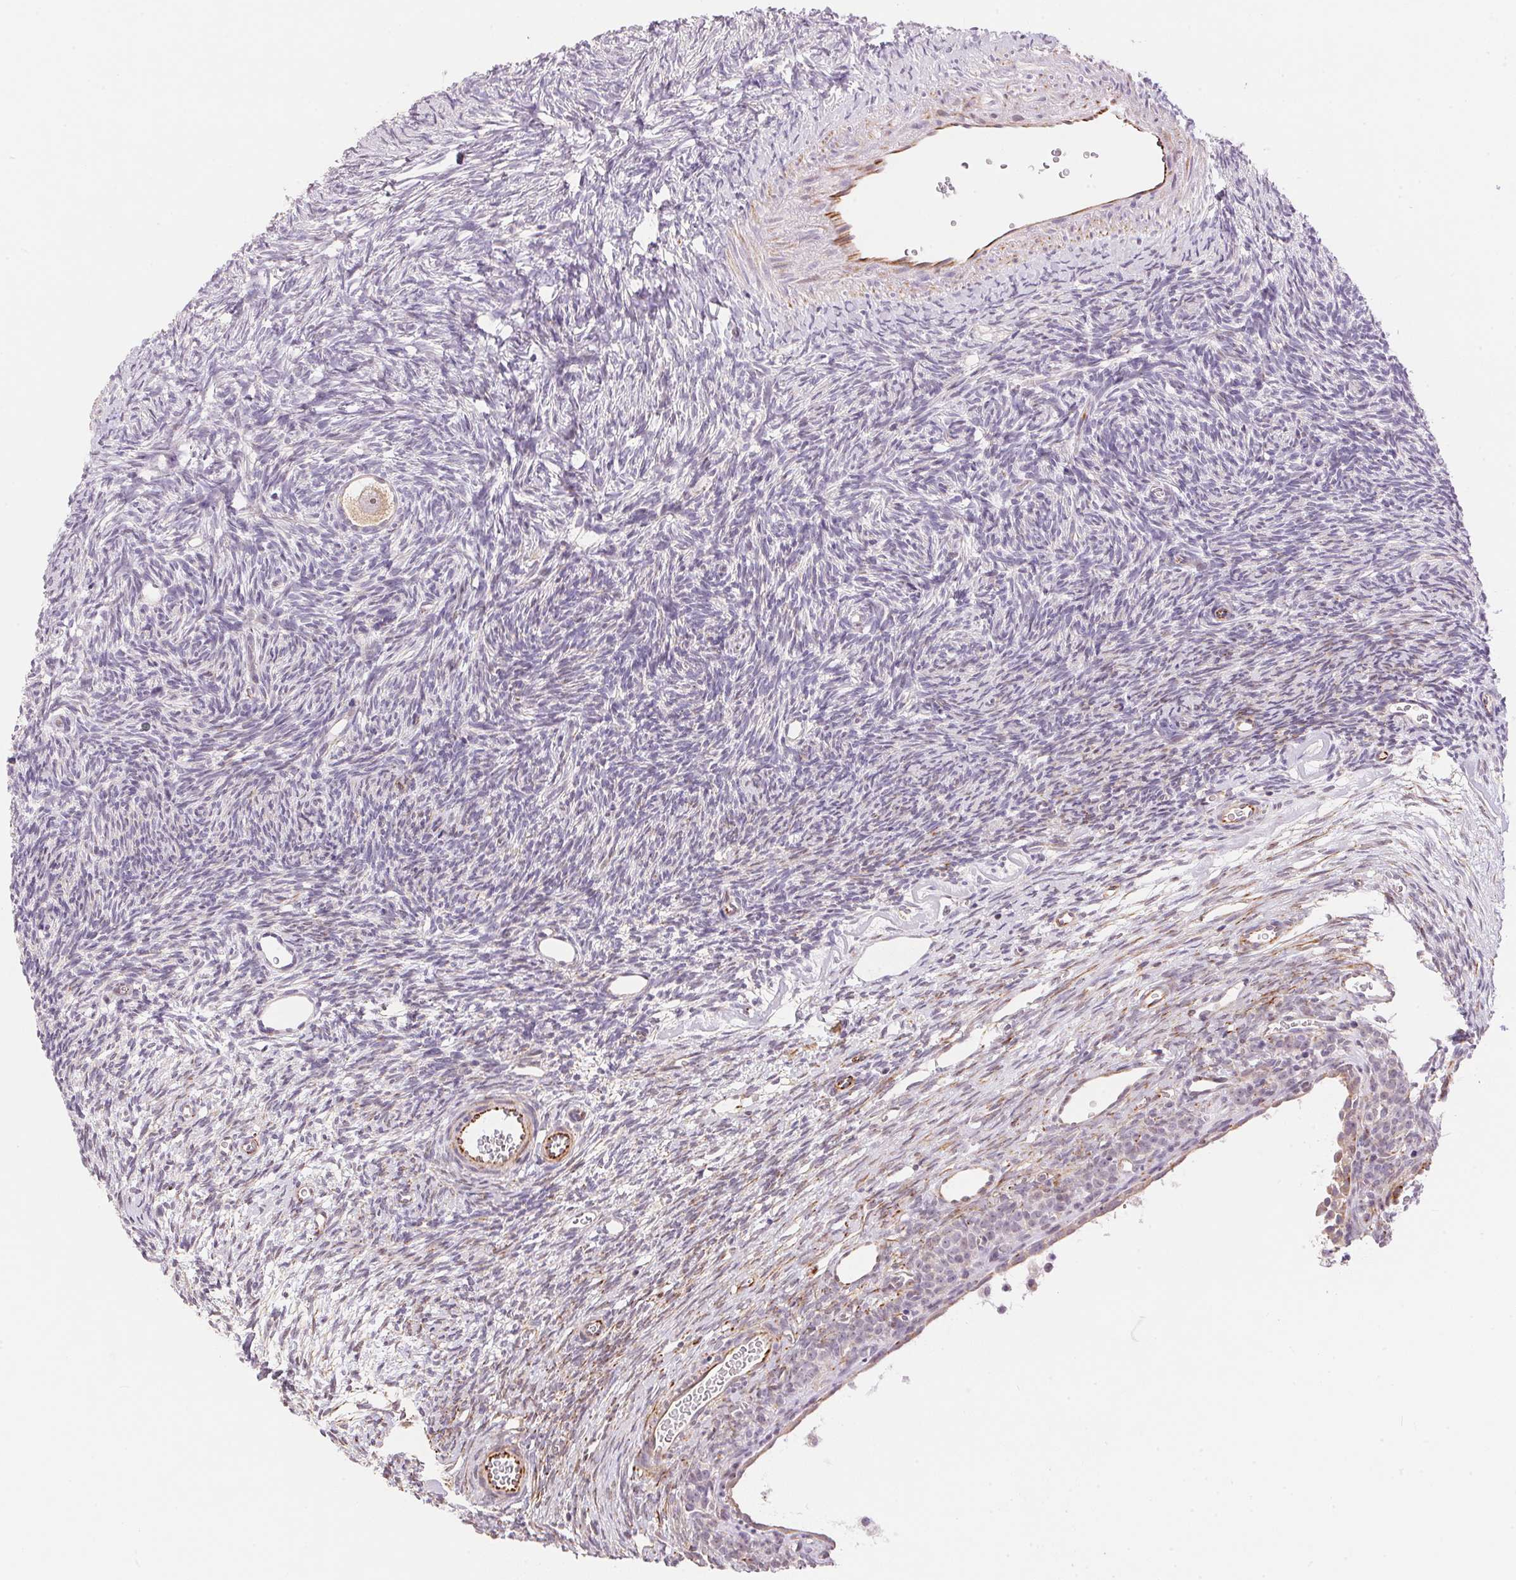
{"staining": {"intensity": "weak", "quantity": ">75%", "location": "cytoplasmic/membranous"}, "tissue": "ovary", "cell_type": "Follicle cells", "image_type": "normal", "snomed": [{"axis": "morphology", "description": "Normal tissue, NOS"}, {"axis": "topography", "description": "Ovary"}], "caption": "Protein analysis of normal ovary demonstrates weak cytoplasmic/membranous expression in approximately >75% of follicle cells.", "gene": "GYG2", "patient": {"sex": "female", "age": 34}}